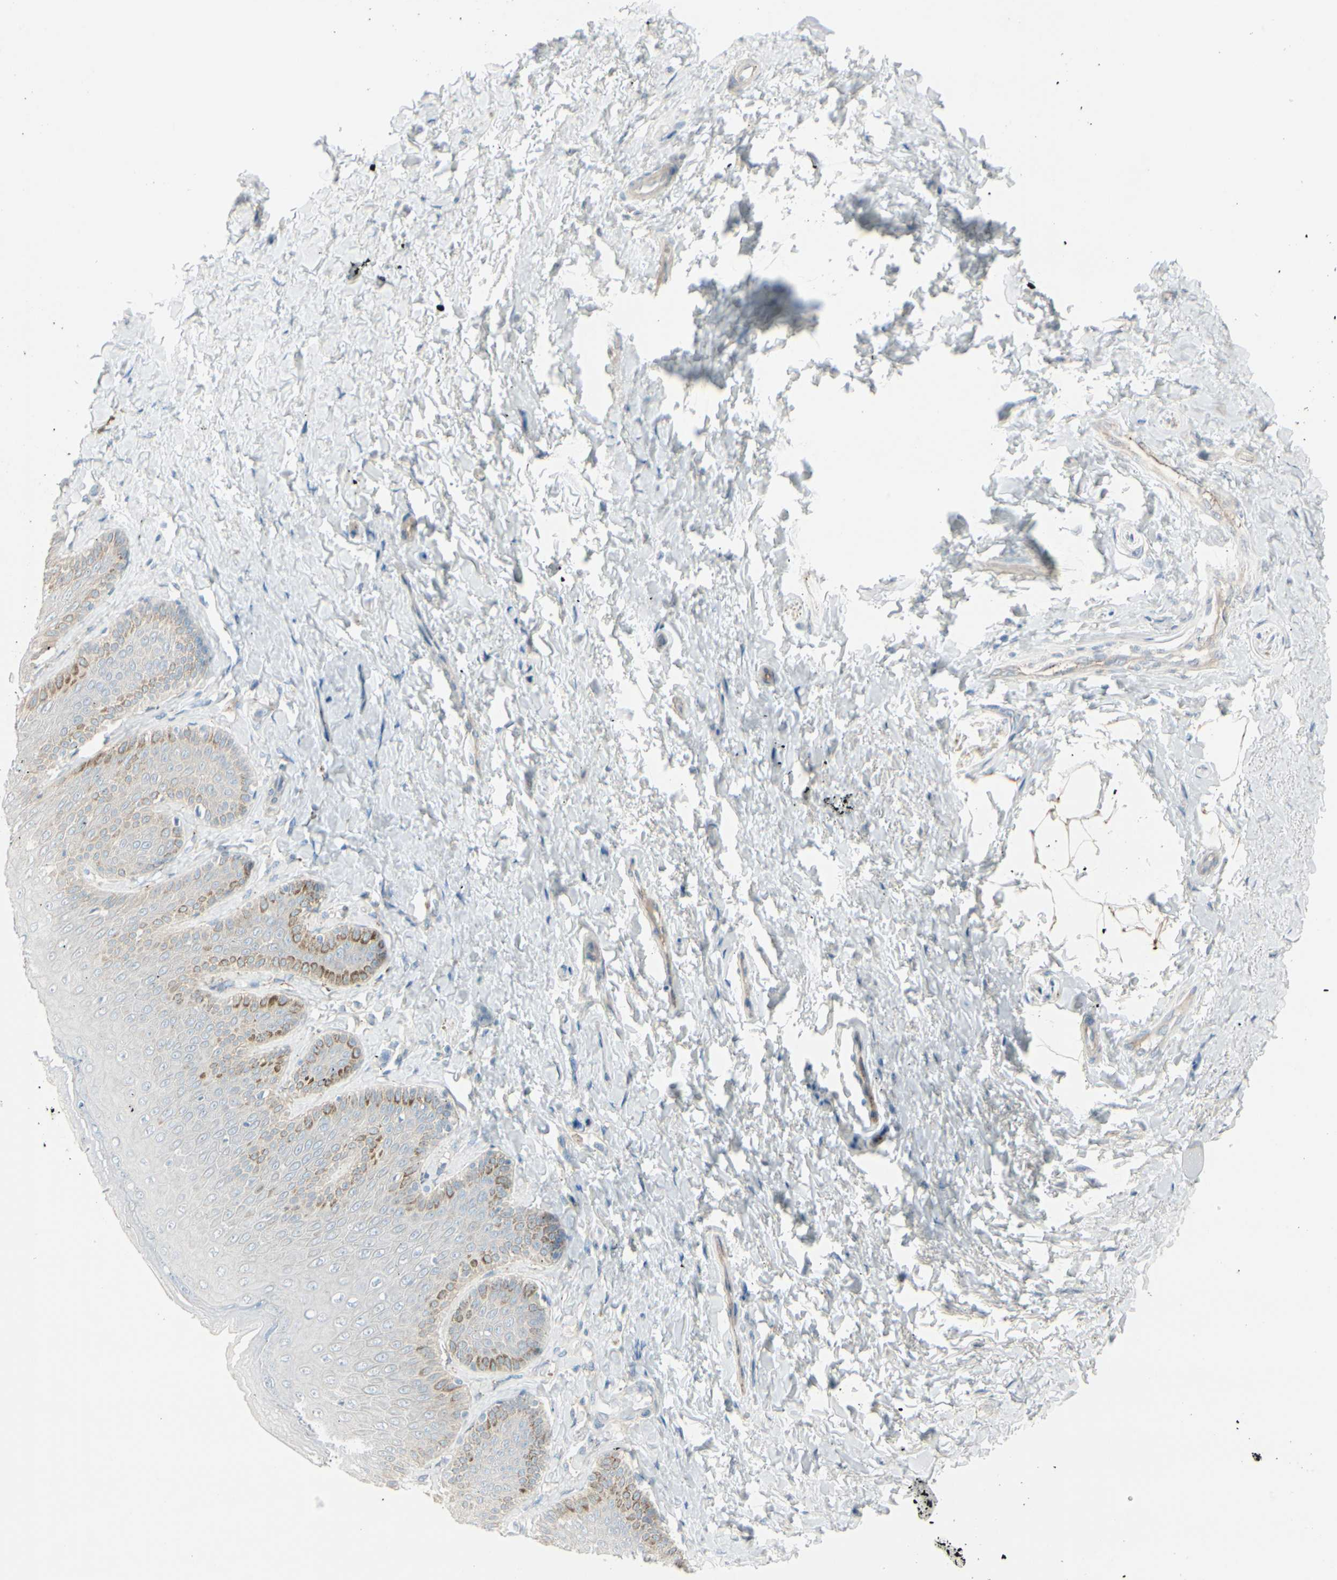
{"staining": {"intensity": "negative", "quantity": "none", "location": "none"}, "tissue": "skin", "cell_type": "Epidermal cells", "image_type": "normal", "snomed": [{"axis": "morphology", "description": "Normal tissue, NOS"}, {"axis": "topography", "description": "Anal"}], "caption": "Immunohistochemistry histopathology image of normal skin: human skin stained with DAB displays no significant protein positivity in epidermal cells.", "gene": "CACNA2D1", "patient": {"sex": "male", "age": 69}}